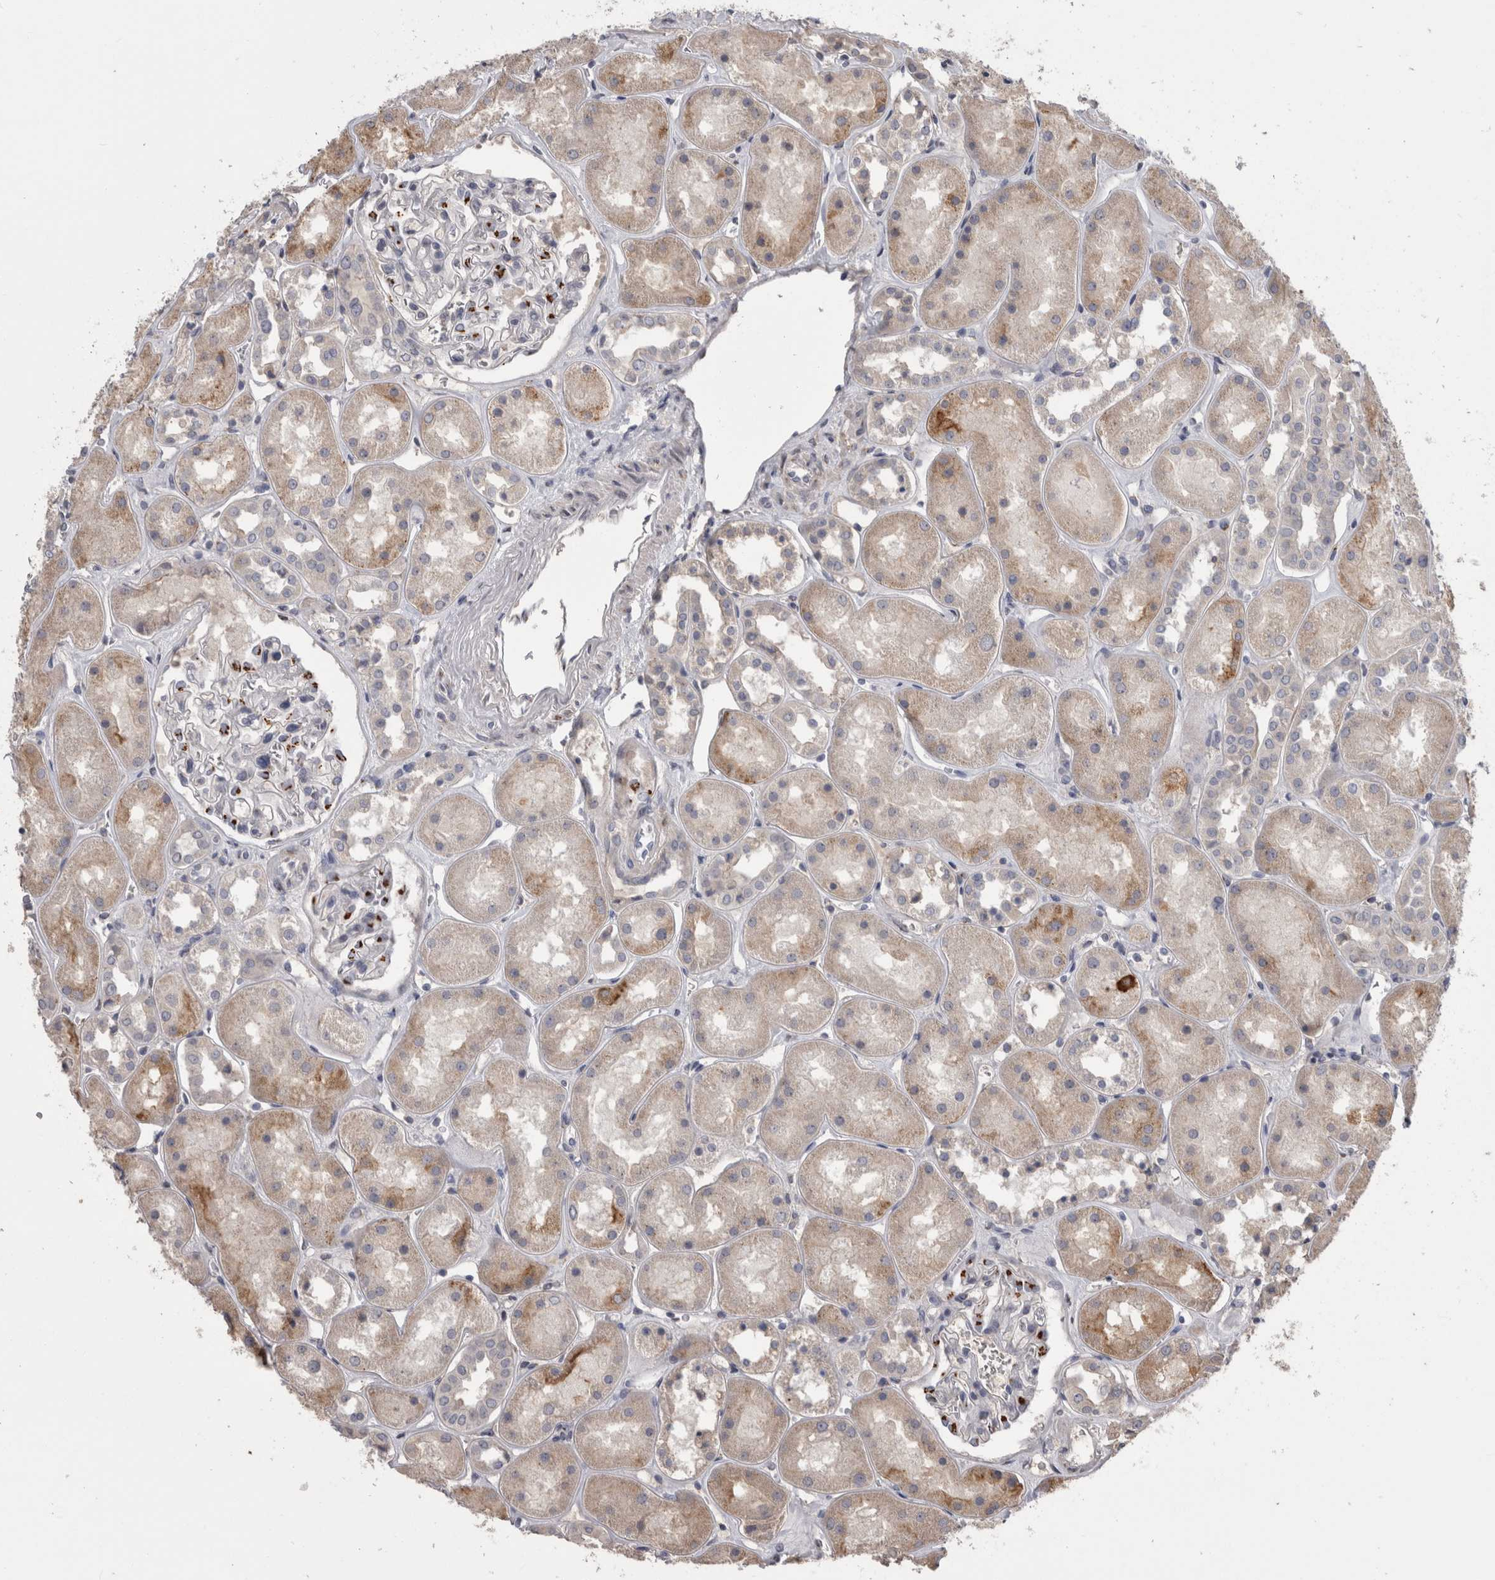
{"staining": {"intensity": "moderate", "quantity": "<25%", "location": "cytoplasmic/membranous"}, "tissue": "kidney", "cell_type": "Cells in glomeruli", "image_type": "normal", "snomed": [{"axis": "morphology", "description": "Normal tissue, NOS"}, {"axis": "topography", "description": "Kidney"}], "caption": "This photomicrograph reveals immunohistochemistry staining of unremarkable human kidney, with low moderate cytoplasmic/membranous staining in about <25% of cells in glomeruli.", "gene": "ANXA13", "patient": {"sex": "male", "age": 70}}